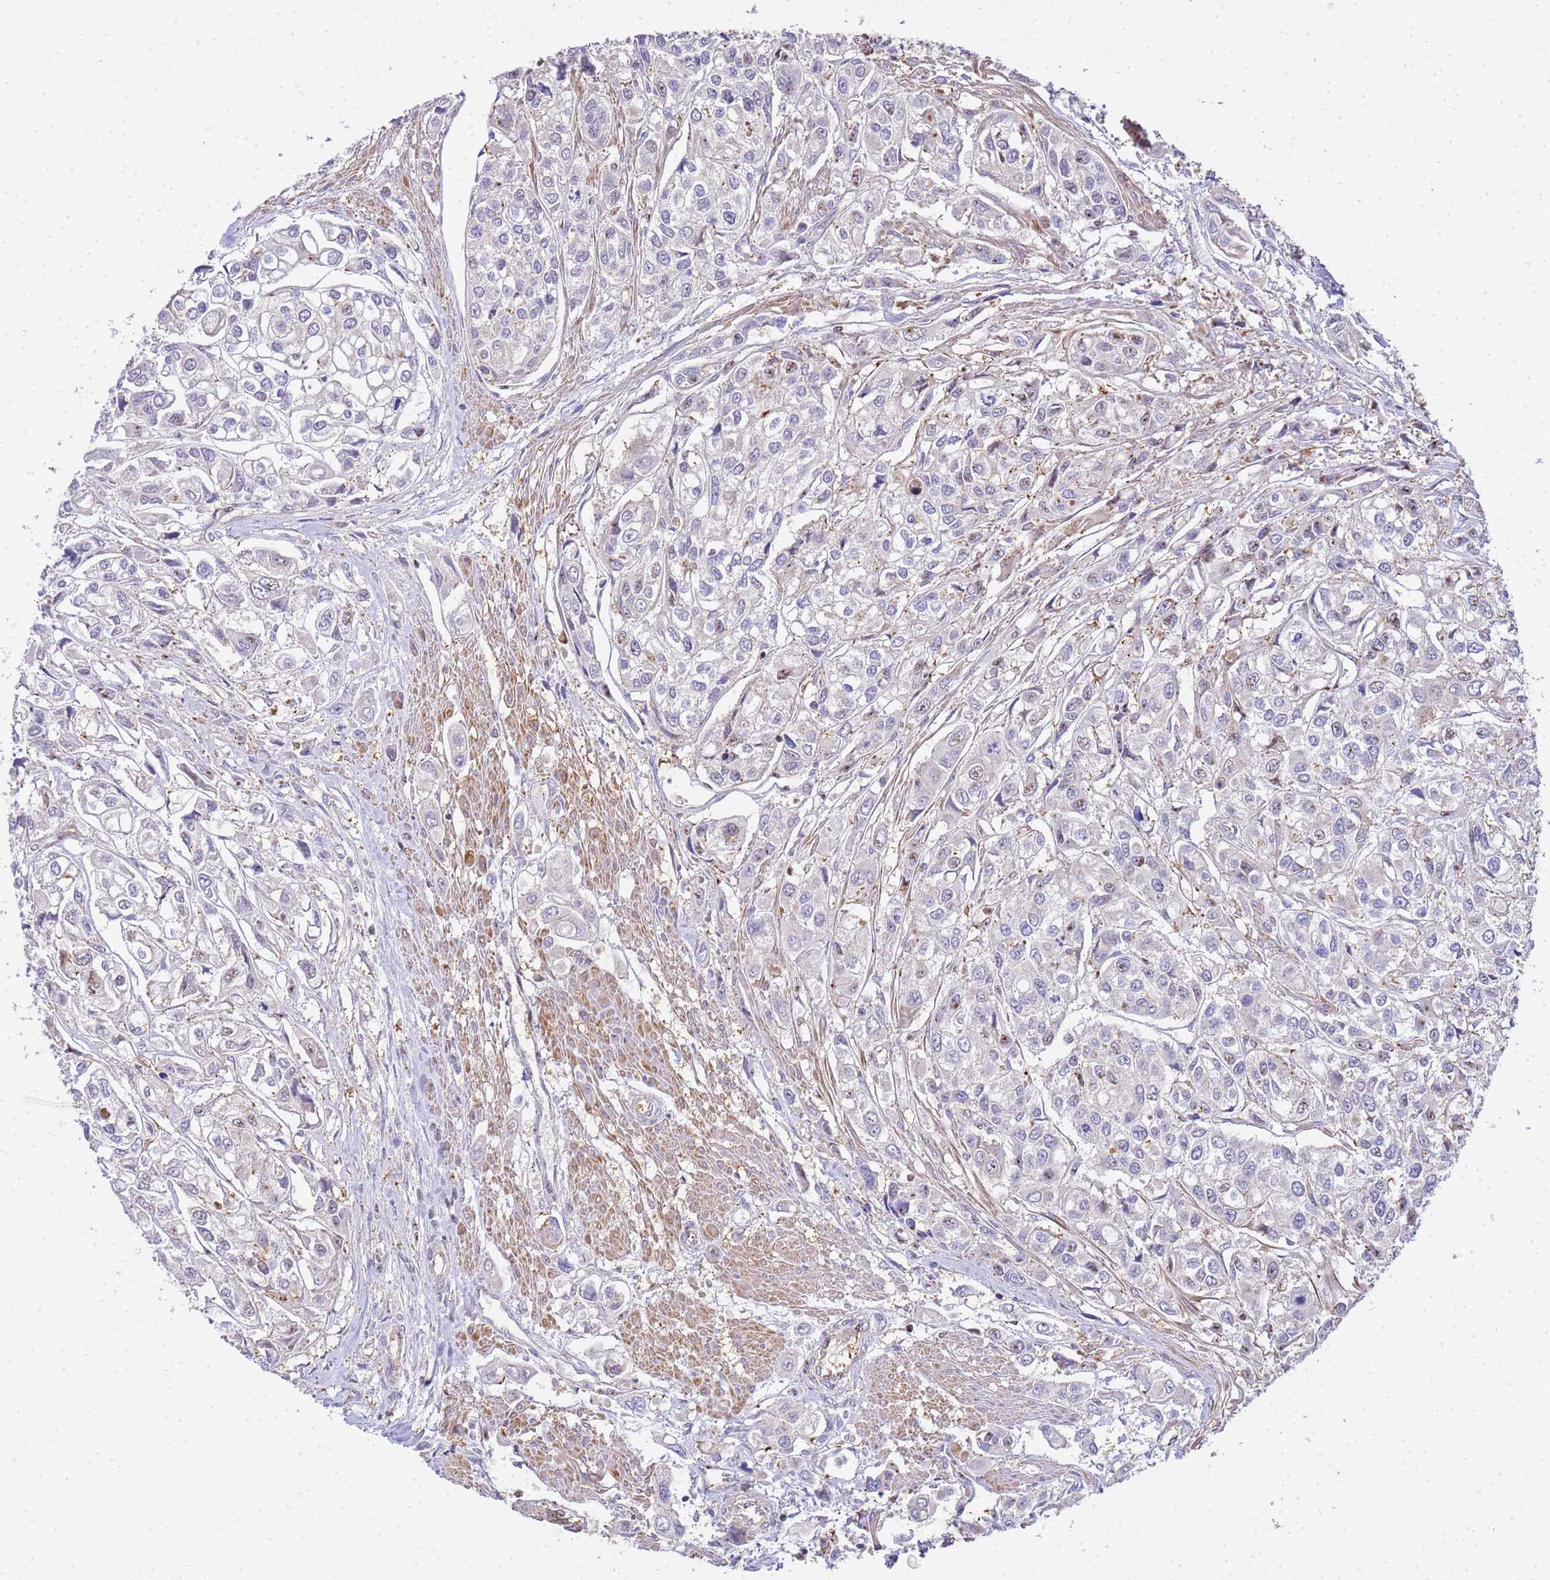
{"staining": {"intensity": "moderate", "quantity": "<25%", "location": "cytoplasmic/membranous"}, "tissue": "urothelial cancer", "cell_type": "Tumor cells", "image_type": "cancer", "snomed": [{"axis": "morphology", "description": "Urothelial carcinoma, High grade"}, {"axis": "topography", "description": "Urinary bladder"}], "caption": "Protein staining of urothelial carcinoma (high-grade) tissue displays moderate cytoplasmic/membranous expression in approximately <25% of tumor cells.", "gene": "WDR64", "patient": {"sex": "male", "age": 67}}